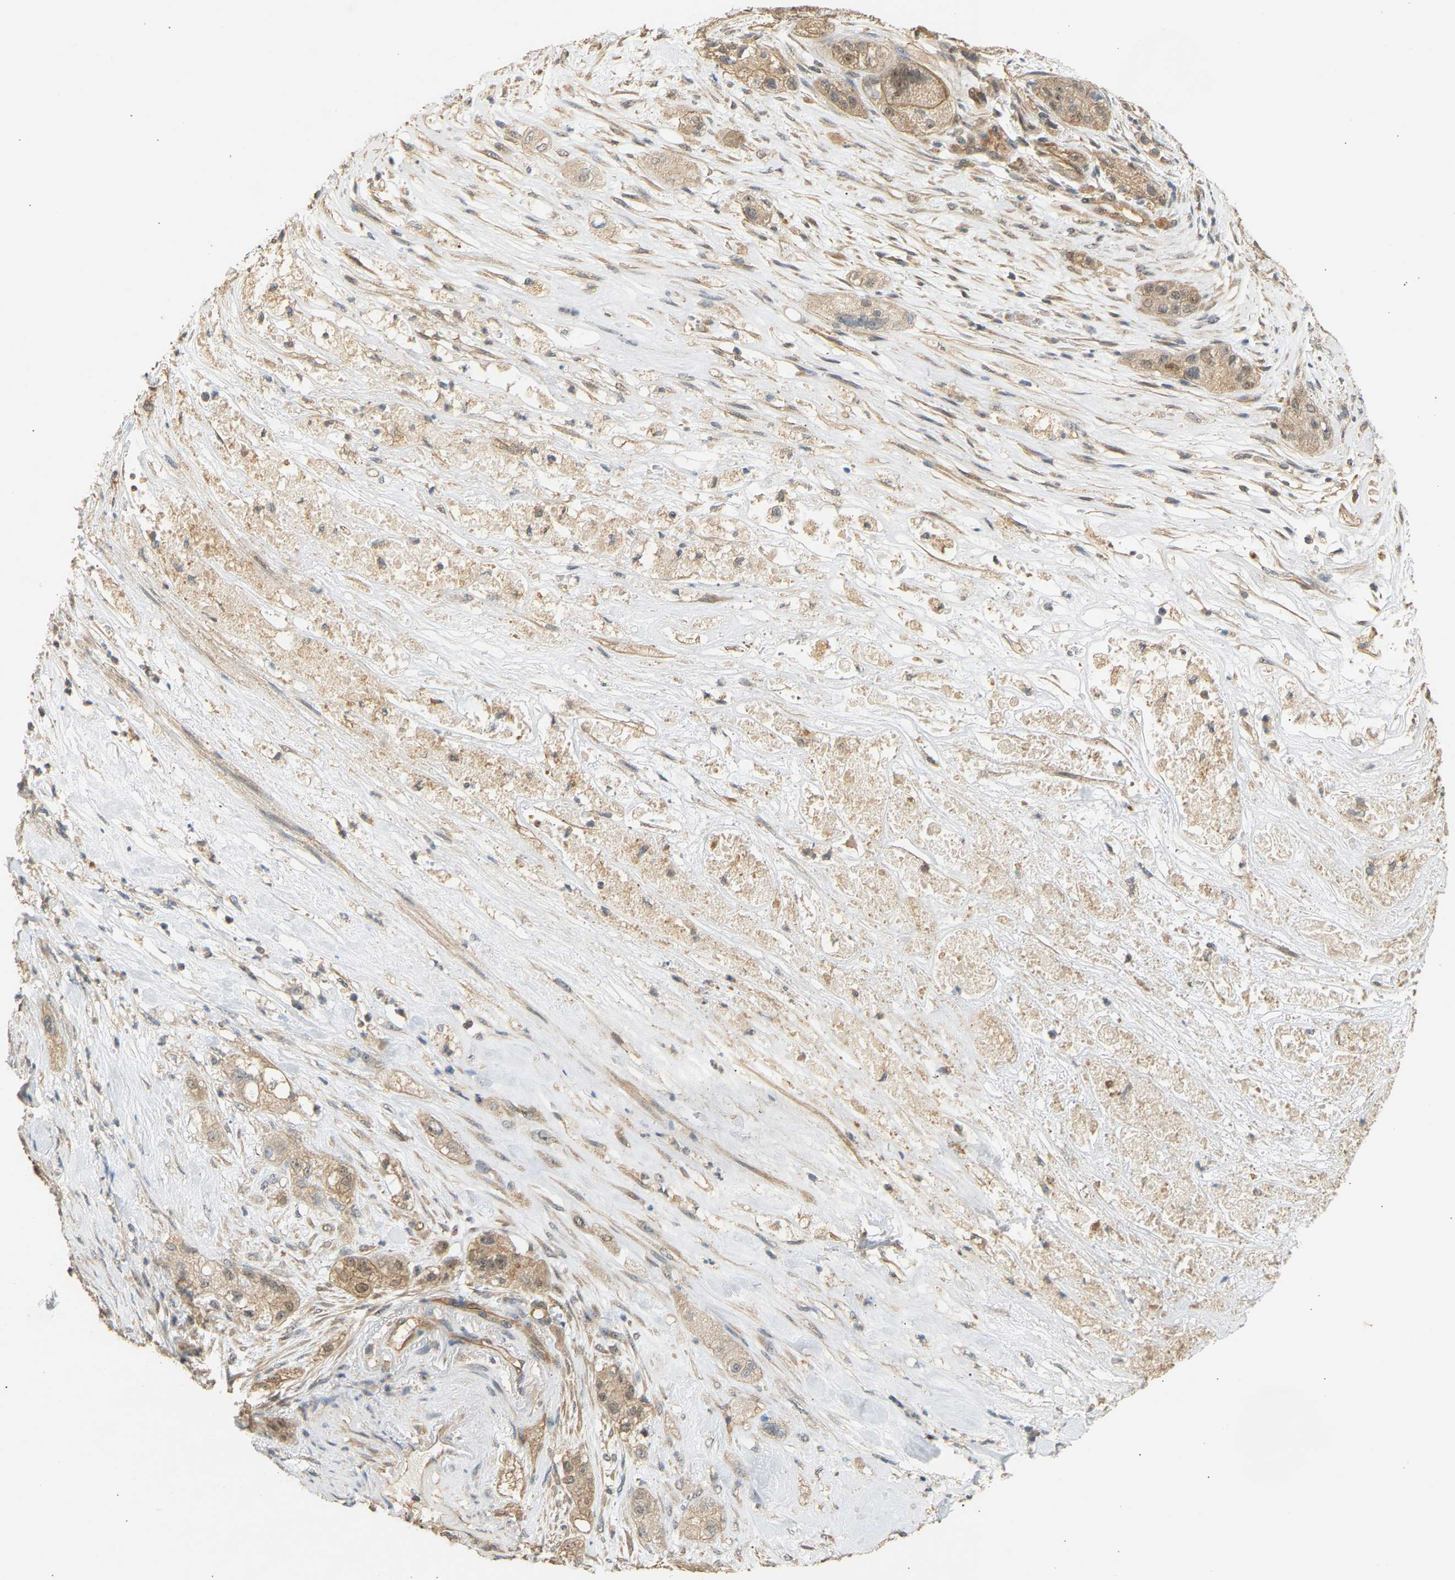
{"staining": {"intensity": "weak", "quantity": "25%-75%", "location": "cytoplasmic/membranous,nuclear"}, "tissue": "pancreatic cancer", "cell_type": "Tumor cells", "image_type": "cancer", "snomed": [{"axis": "morphology", "description": "Adenocarcinoma, NOS"}, {"axis": "topography", "description": "Pancreas"}], "caption": "Pancreatic cancer stained for a protein shows weak cytoplasmic/membranous and nuclear positivity in tumor cells. (Brightfield microscopy of DAB IHC at high magnification).", "gene": "RGL1", "patient": {"sex": "female", "age": 78}}